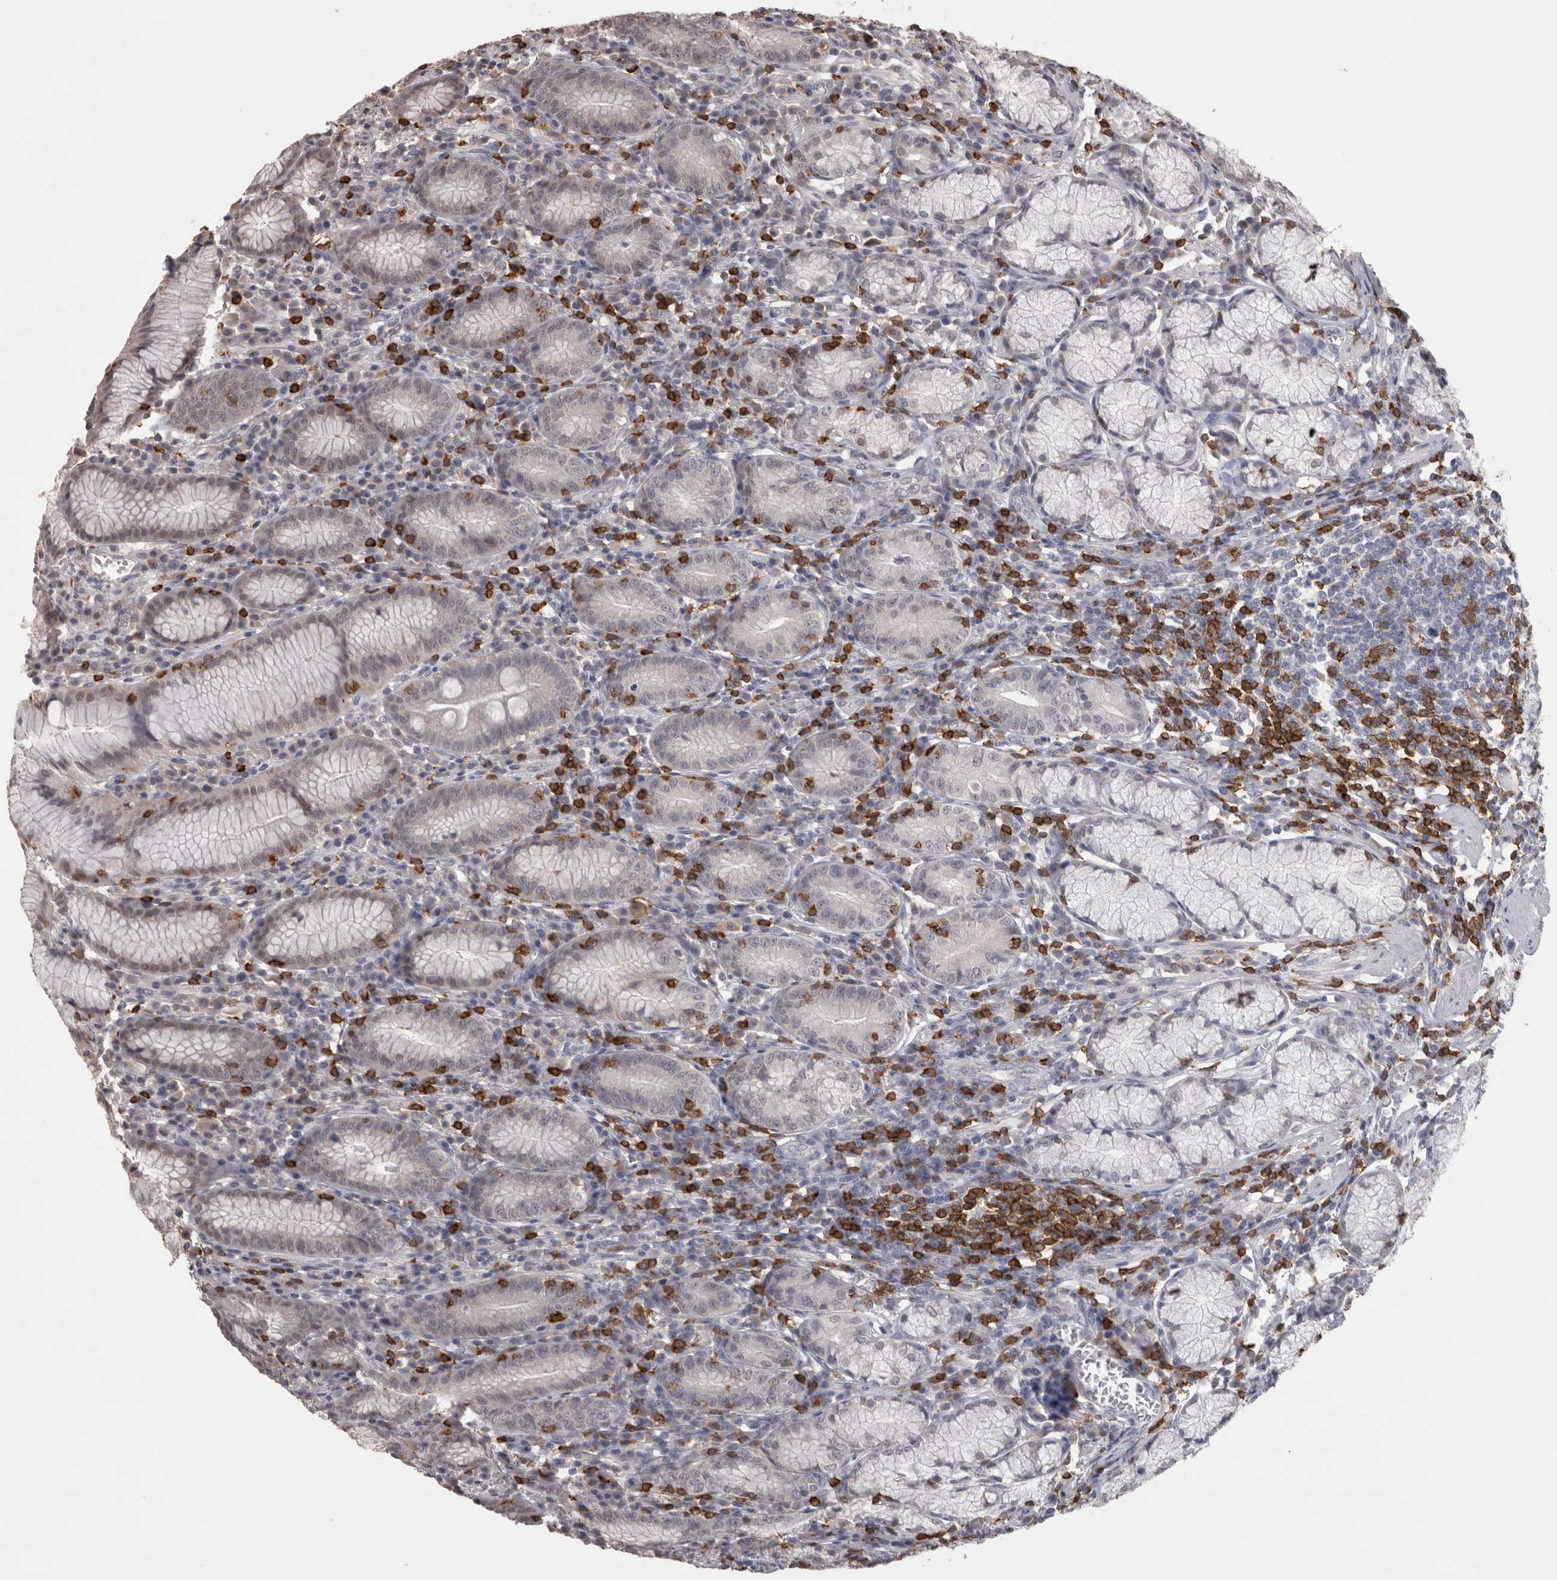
{"staining": {"intensity": "moderate", "quantity": "<25%", "location": "nuclear"}, "tissue": "stomach", "cell_type": "Glandular cells", "image_type": "normal", "snomed": [{"axis": "morphology", "description": "Normal tissue, NOS"}, {"axis": "topography", "description": "Stomach"}], "caption": "Immunohistochemical staining of unremarkable human stomach exhibits low levels of moderate nuclear expression in approximately <25% of glandular cells. The staining is performed using DAB (3,3'-diaminobenzidine) brown chromogen to label protein expression. The nuclei are counter-stained blue using hematoxylin.", "gene": "SKAP1", "patient": {"sex": "male", "age": 55}}